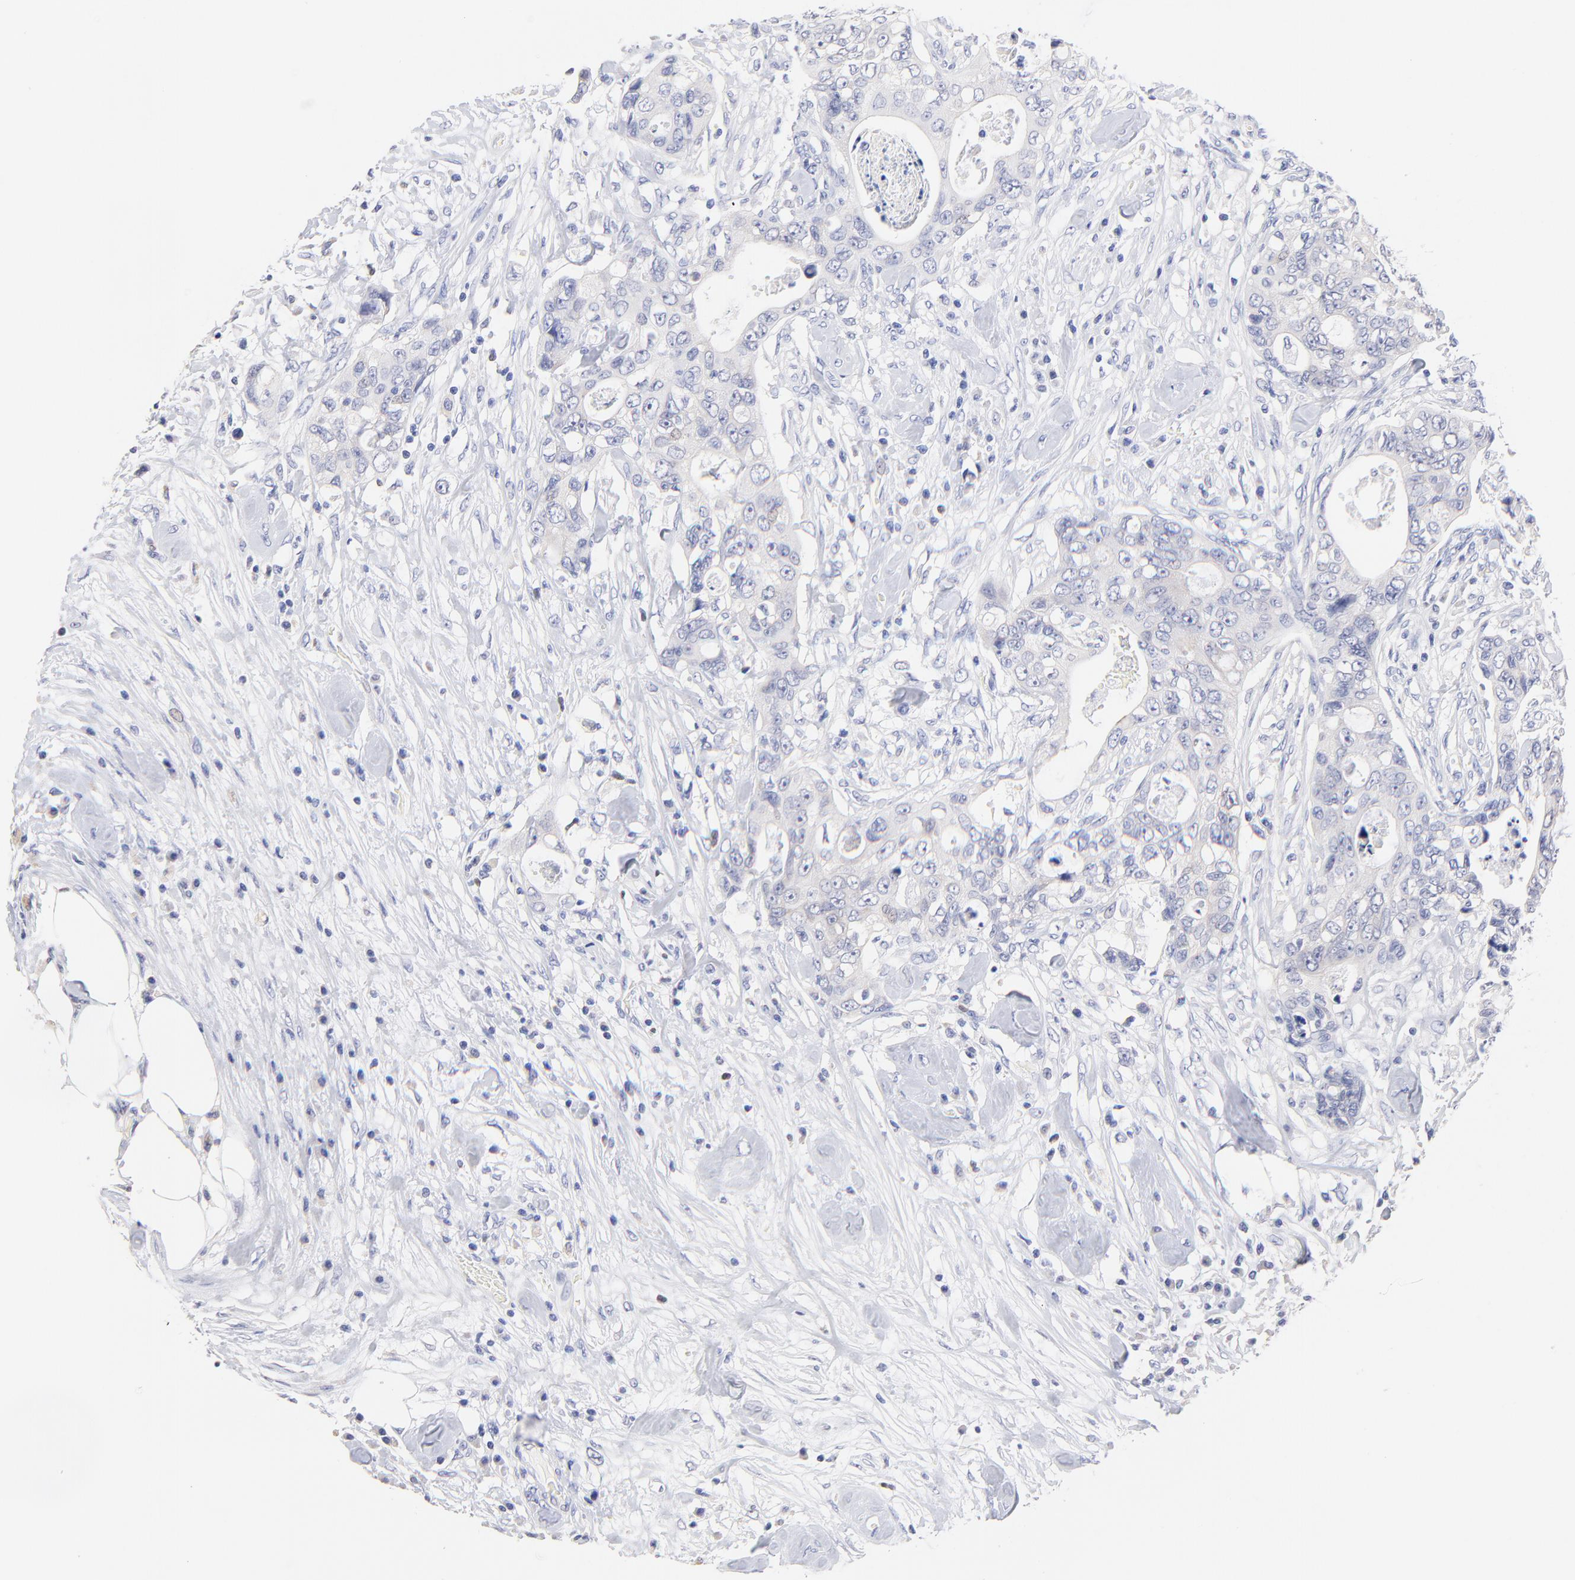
{"staining": {"intensity": "weak", "quantity": "<25%", "location": "cytoplasmic/membranous"}, "tissue": "colorectal cancer", "cell_type": "Tumor cells", "image_type": "cancer", "snomed": [{"axis": "morphology", "description": "Adenocarcinoma, NOS"}, {"axis": "topography", "description": "Rectum"}], "caption": "This is an immunohistochemistry (IHC) micrograph of human colorectal adenocarcinoma. There is no positivity in tumor cells.", "gene": "CFAP57", "patient": {"sex": "female", "age": 57}}